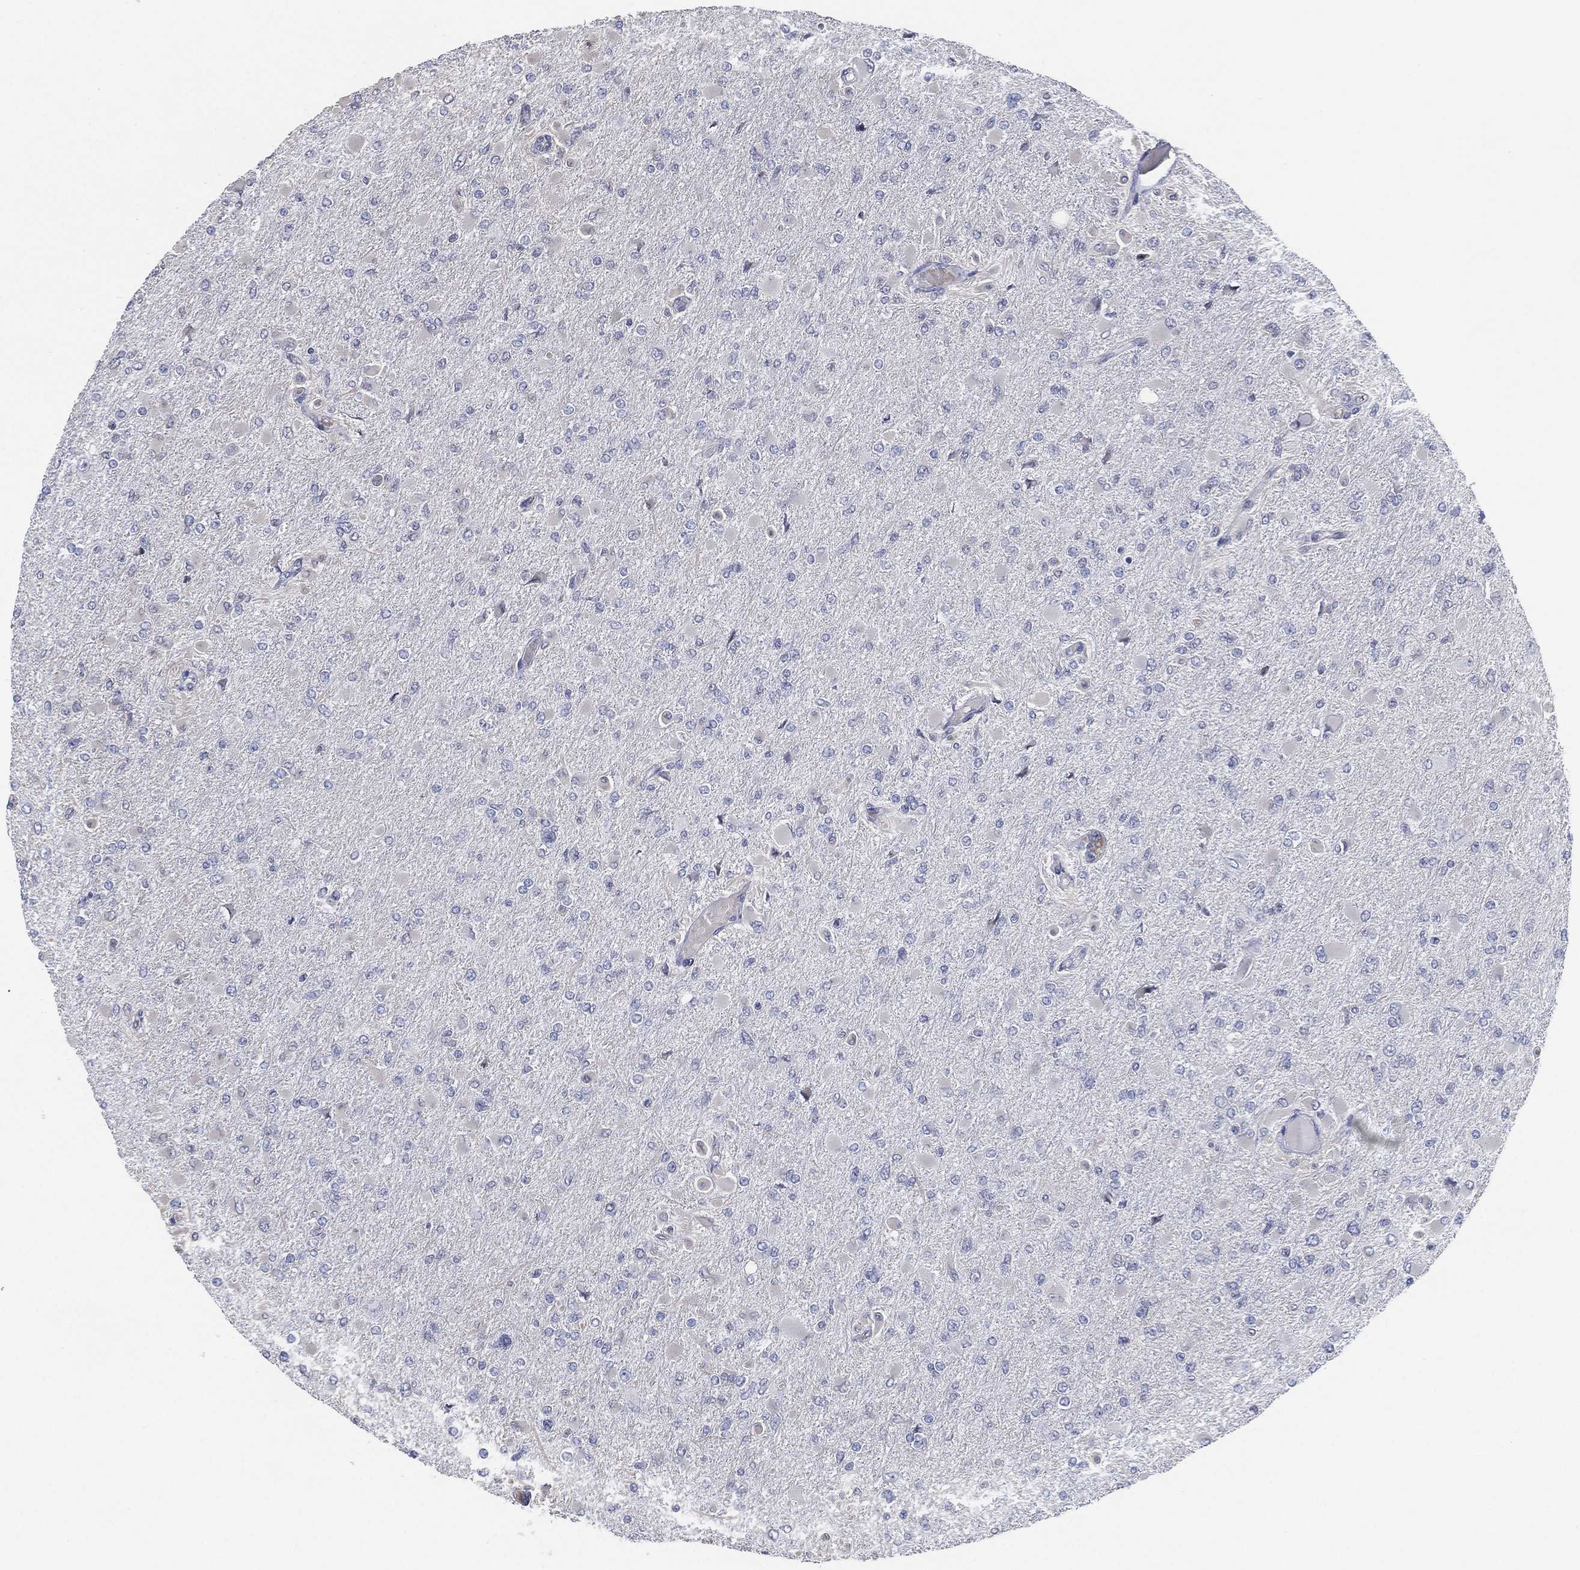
{"staining": {"intensity": "negative", "quantity": "none", "location": "none"}, "tissue": "glioma", "cell_type": "Tumor cells", "image_type": "cancer", "snomed": [{"axis": "morphology", "description": "Glioma, malignant, High grade"}, {"axis": "topography", "description": "Cerebral cortex"}], "caption": "This micrograph is of high-grade glioma (malignant) stained with IHC to label a protein in brown with the nuclei are counter-stained blue. There is no positivity in tumor cells. (Stains: DAB IHC with hematoxylin counter stain, Microscopy: brightfield microscopy at high magnification).", "gene": "CFTR", "patient": {"sex": "female", "age": 36}}